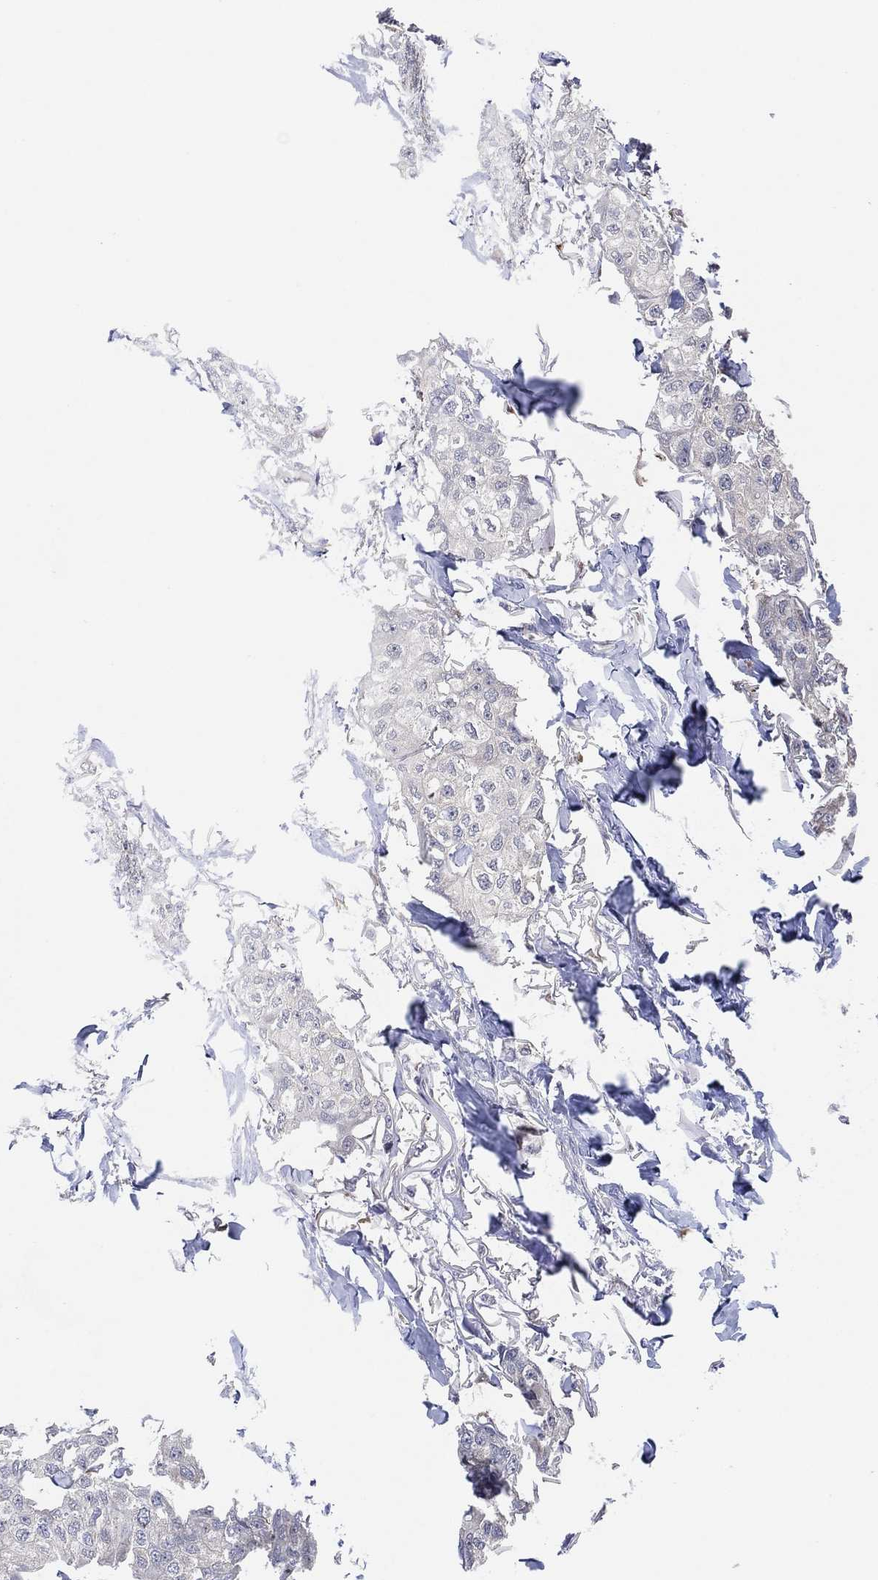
{"staining": {"intensity": "negative", "quantity": "none", "location": "none"}, "tissue": "breast cancer", "cell_type": "Tumor cells", "image_type": "cancer", "snomed": [{"axis": "morphology", "description": "Duct carcinoma"}, {"axis": "topography", "description": "Breast"}], "caption": "The IHC photomicrograph has no significant expression in tumor cells of breast infiltrating ductal carcinoma tissue.", "gene": "FAM104A", "patient": {"sex": "female", "age": 80}}